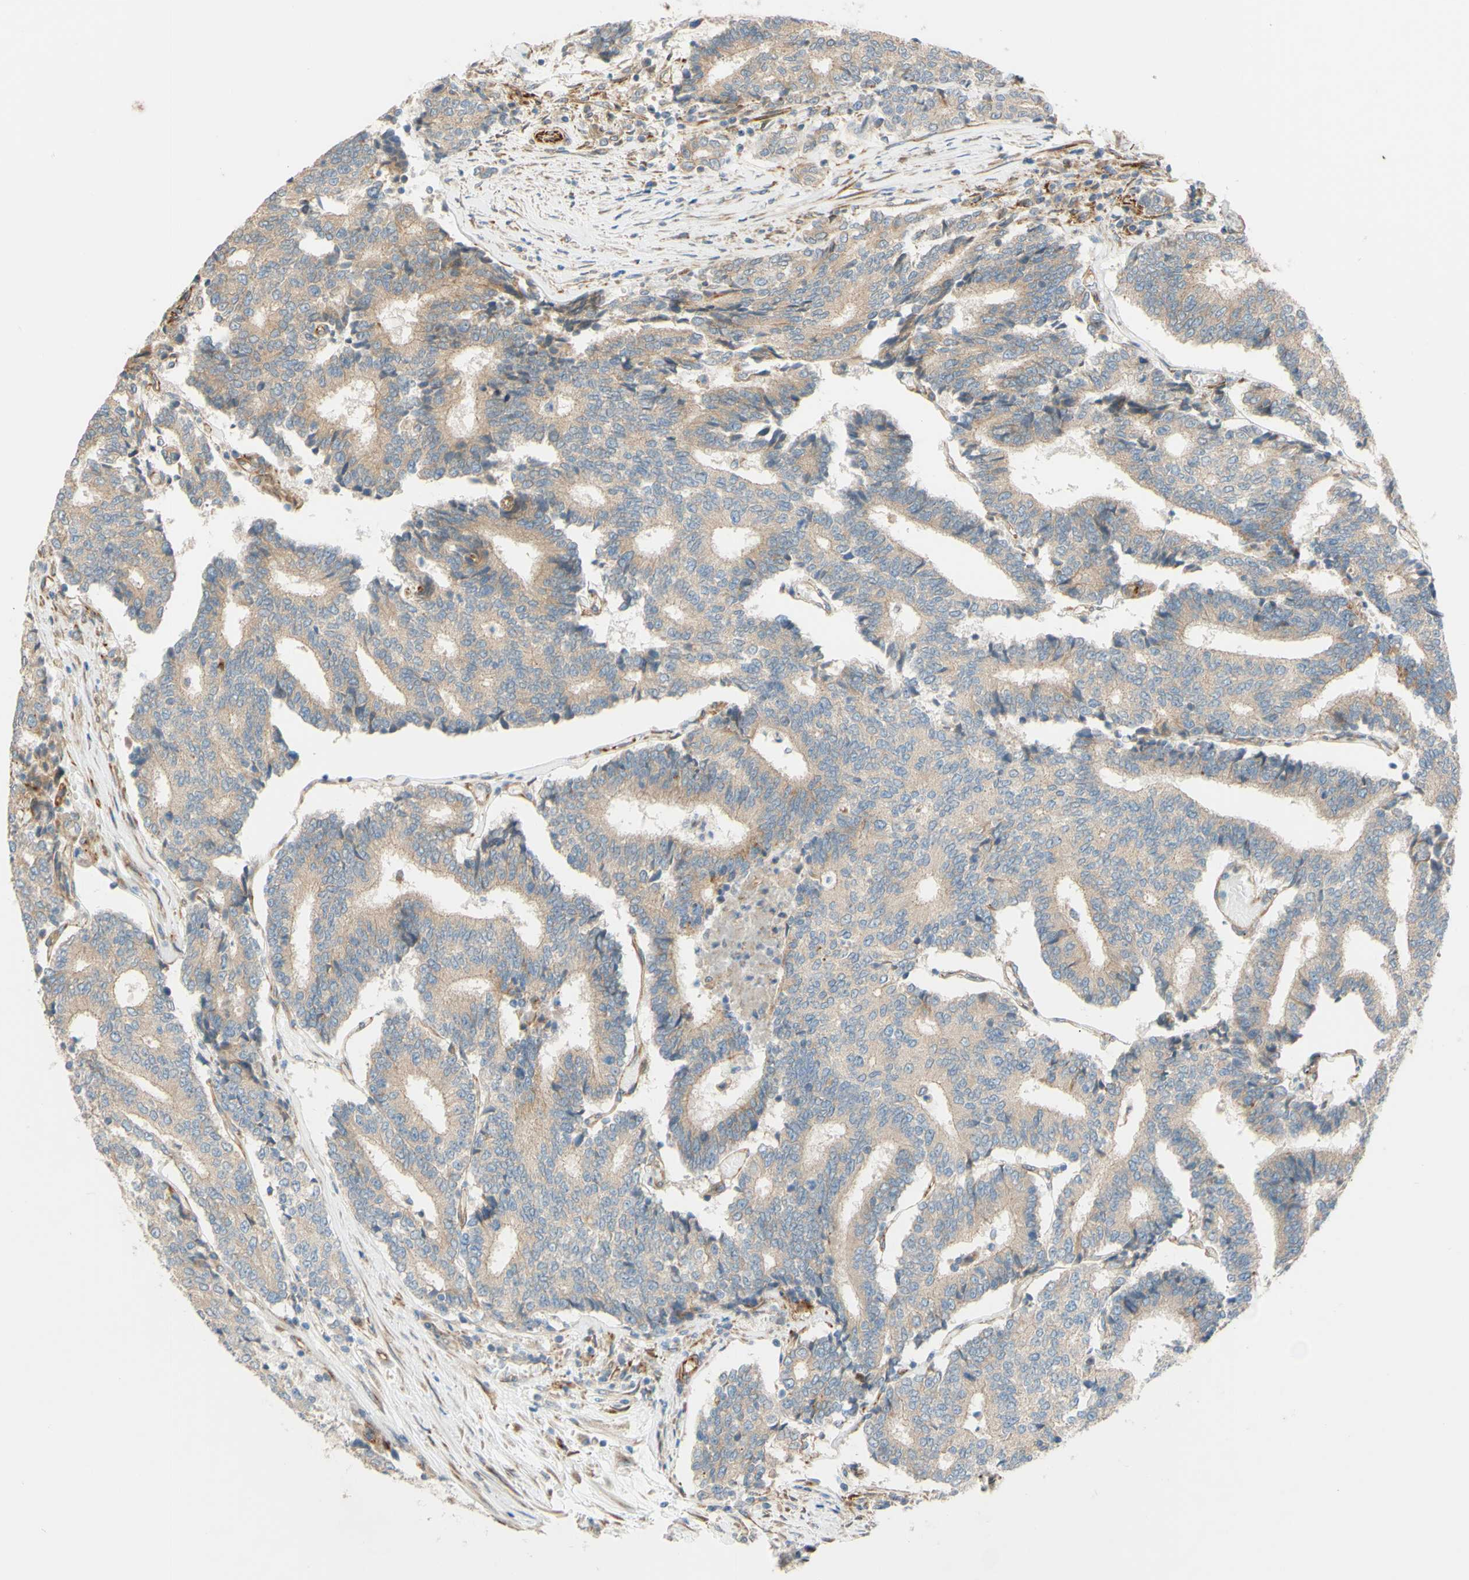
{"staining": {"intensity": "weak", "quantity": ">75%", "location": "cytoplasmic/membranous"}, "tissue": "prostate cancer", "cell_type": "Tumor cells", "image_type": "cancer", "snomed": [{"axis": "morphology", "description": "Normal tissue, NOS"}, {"axis": "morphology", "description": "Adenocarcinoma, High grade"}, {"axis": "topography", "description": "Prostate"}, {"axis": "topography", "description": "Seminal veicle"}], "caption": "DAB (3,3'-diaminobenzidine) immunohistochemical staining of prostate cancer reveals weak cytoplasmic/membranous protein staining in approximately >75% of tumor cells. The protein is shown in brown color, while the nuclei are stained blue.", "gene": "C1orf43", "patient": {"sex": "male", "age": 55}}